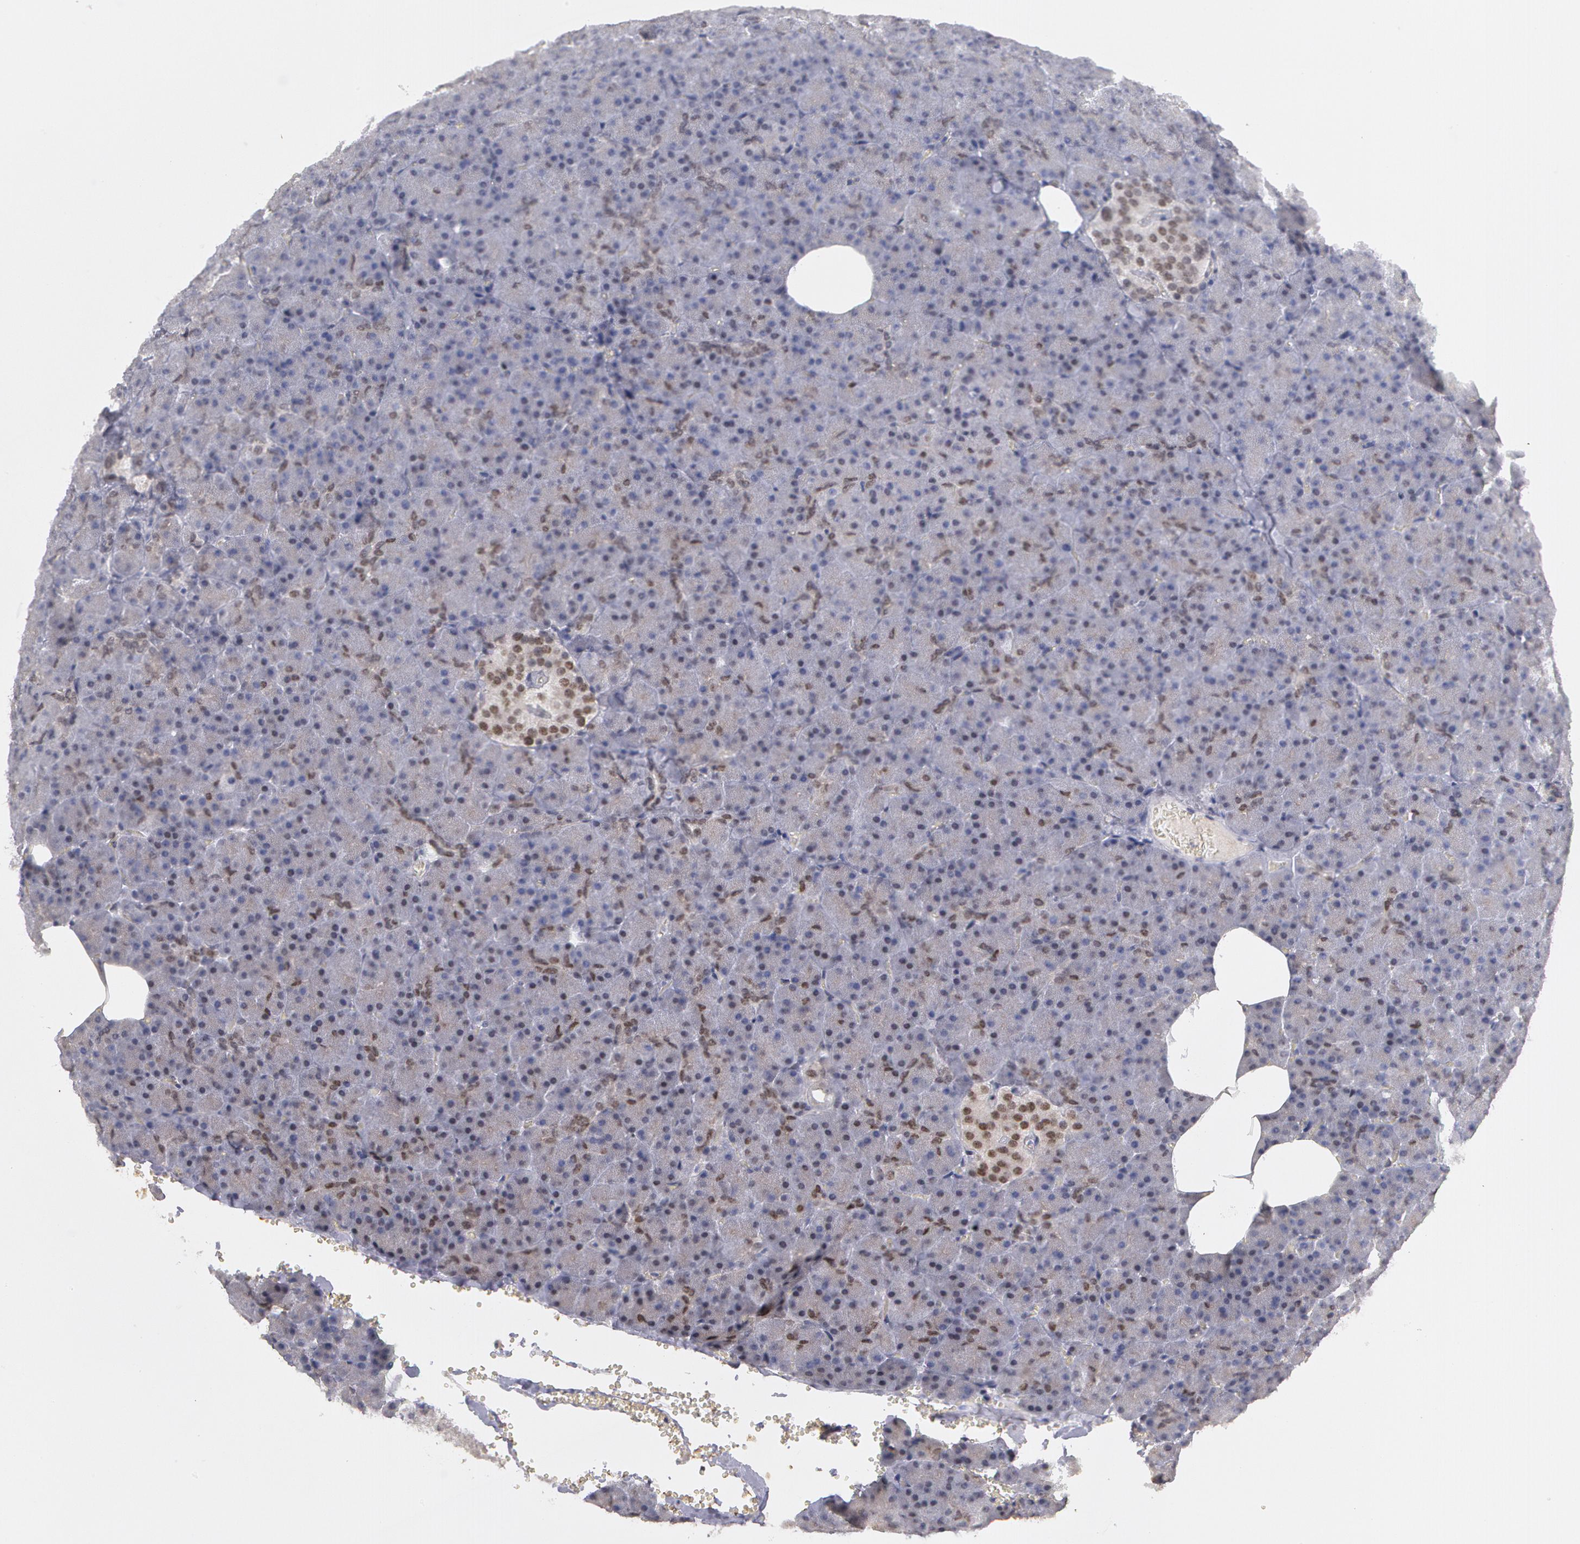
{"staining": {"intensity": "negative", "quantity": "none", "location": "none"}, "tissue": "pancreas", "cell_type": "Exocrine glandular cells", "image_type": "normal", "snomed": [{"axis": "morphology", "description": "Normal tissue, NOS"}, {"axis": "topography", "description": "Pancreas"}], "caption": "Pancreas stained for a protein using immunohistochemistry reveals no expression exocrine glandular cells.", "gene": "PRICKLE1", "patient": {"sex": "female", "age": 35}}